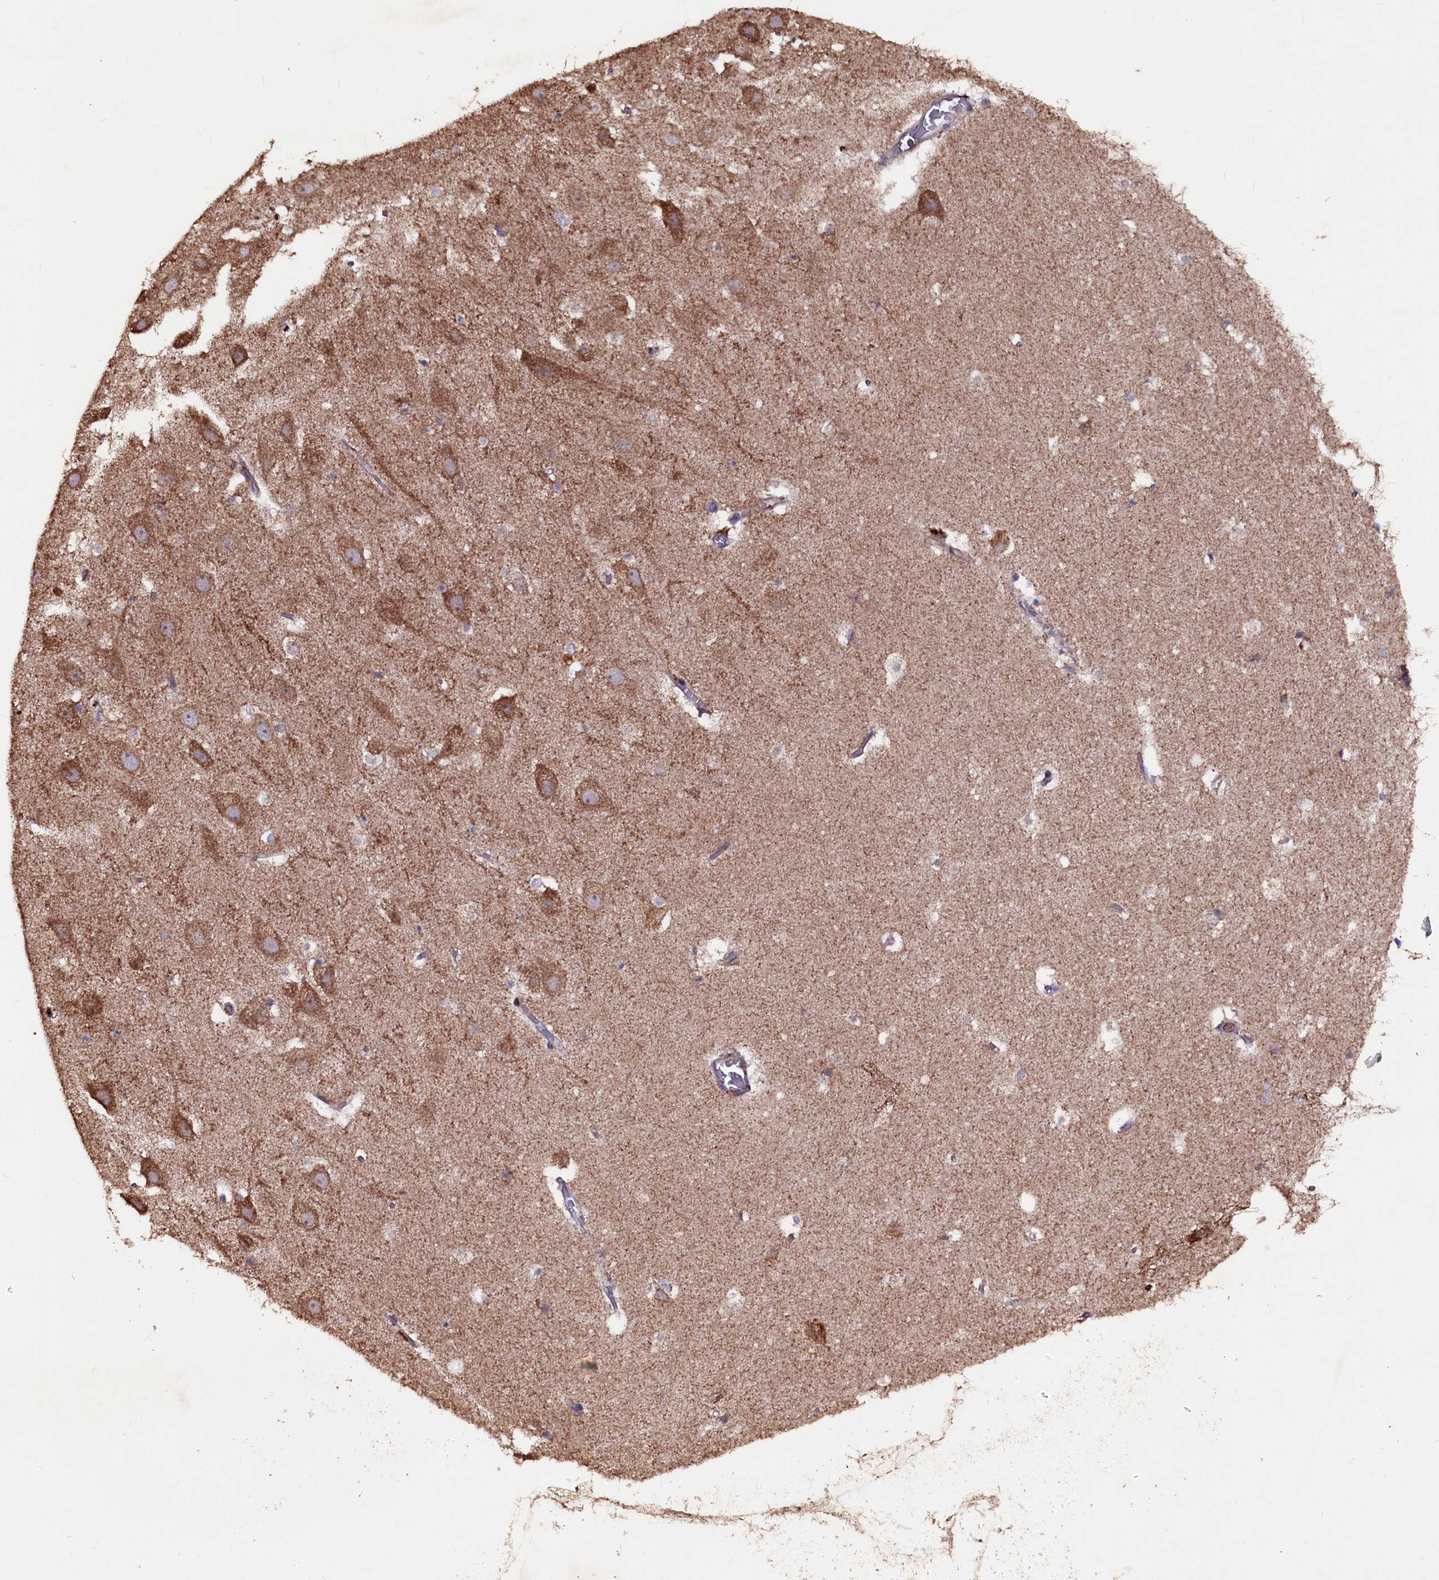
{"staining": {"intensity": "weak", "quantity": "<25%", "location": "cytoplasmic/membranous"}, "tissue": "hippocampus", "cell_type": "Glial cells", "image_type": "normal", "snomed": [{"axis": "morphology", "description": "Normal tissue, NOS"}, {"axis": "topography", "description": "Hippocampus"}], "caption": "A high-resolution photomicrograph shows immunohistochemistry staining of unremarkable hippocampus, which exhibits no significant expression in glial cells.", "gene": "MYO1H", "patient": {"sex": "female", "age": 52}}